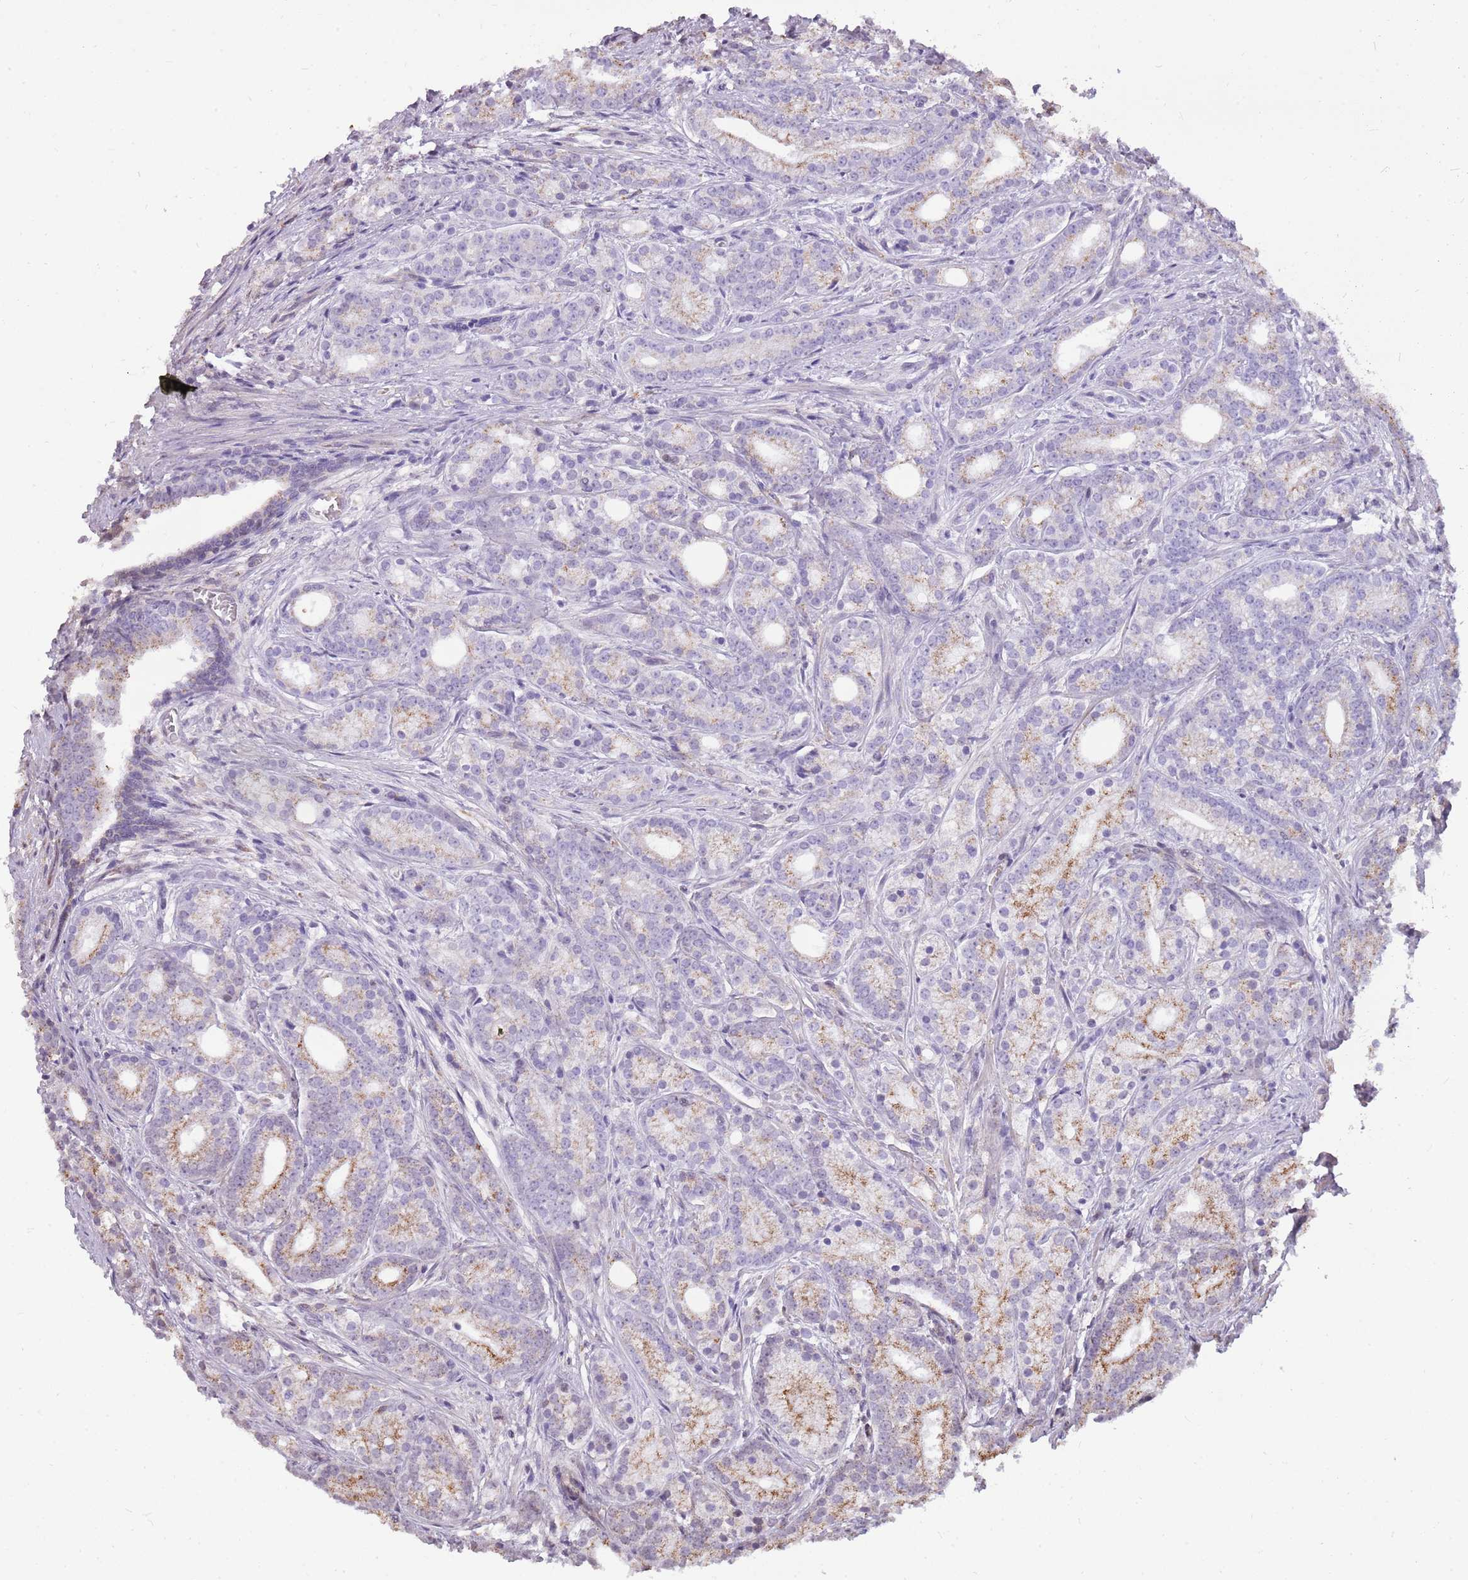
{"staining": {"intensity": "moderate", "quantity": "<25%", "location": "cytoplasmic/membranous"}, "tissue": "prostate cancer", "cell_type": "Tumor cells", "image_type": "cancer", "snomed": [{"axis": "morphology", "description": "Adenocarcinoma, Low grade"}, {"axis": "topography", "description": "Prostate"}], "caption": "An image showing moderate cytoplasmic/membranous positivity in approximately <25% of tumor cells in adenocarcinoma (low-grade) (prostate), as visualized by brown immunohistochemical staining.", "gene": "PCNX1", "patient": {"sex": "male", "age": 71}}